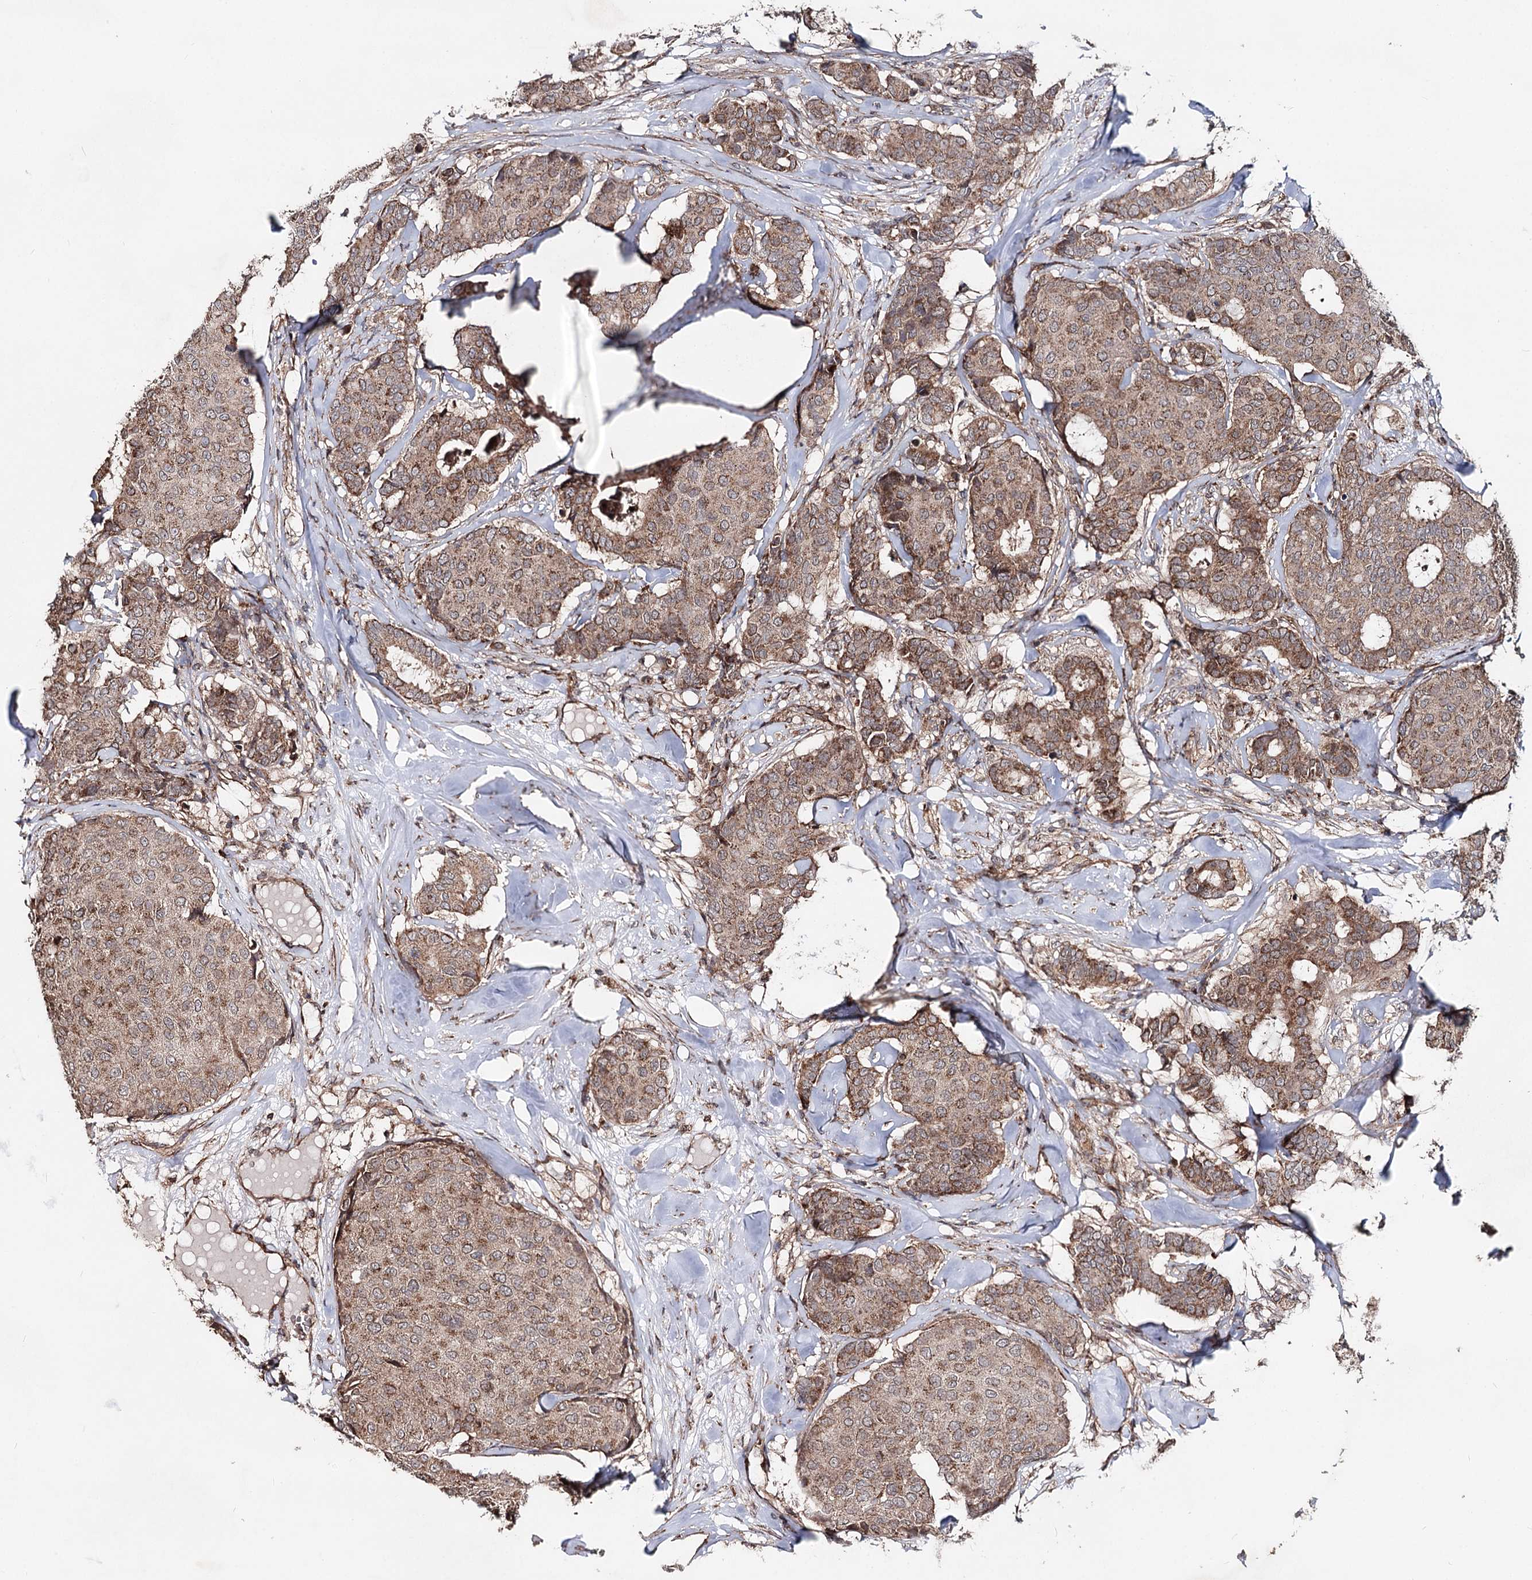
{"staining": {"intensity": "moderate", "quantity": ">75%", "location": "cytoplasmic/membranous"}, "tissue": "breast cancer", "cell_type": "Tumor cells", "image_type": "cancer", "snomed": [{"axis": "morphology", "description": "Duct carcinoma"}, {"axis": "topography", "description": "Breast"}], "caption": "The image displays immunohistochemical staining of breast cancer. There is moderate cytoplasmic/membranous positivity is present in about >75% of tumor cells.", "gene": "MINDY3", "patient": {"sex": "female", "age": 75}}